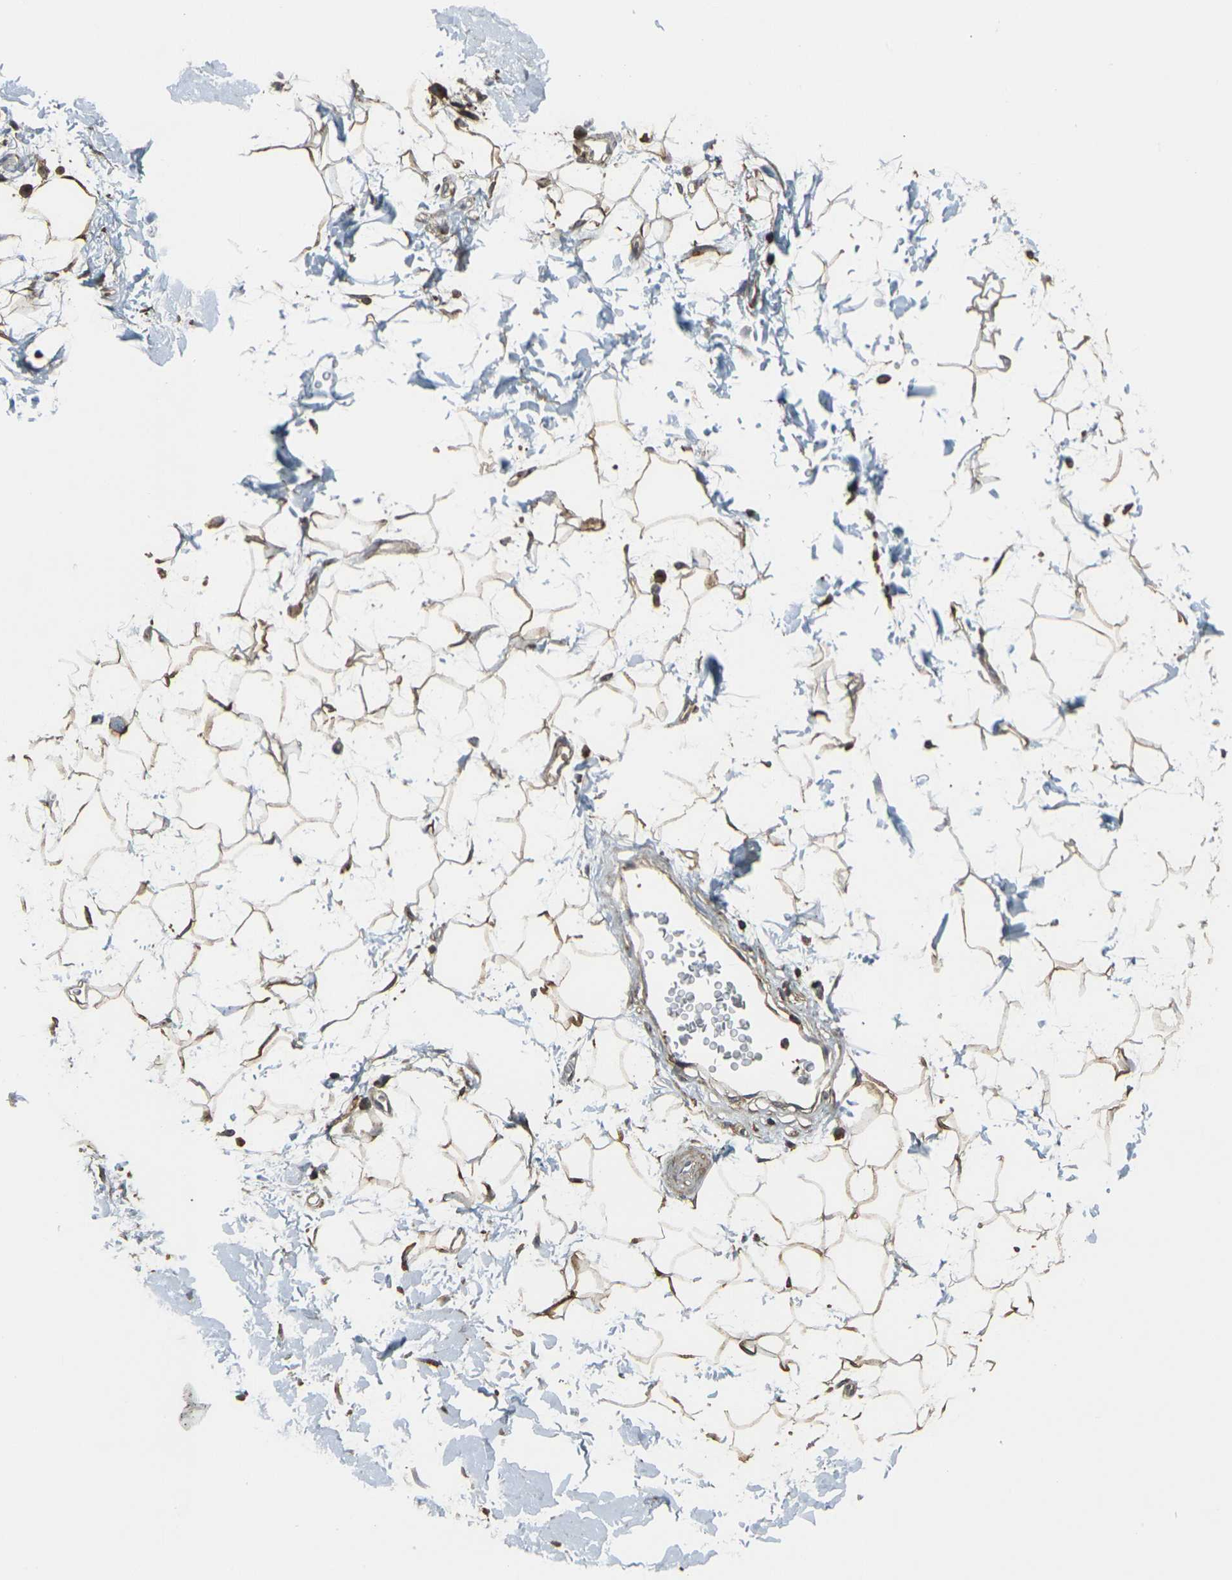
{"staining": {"intensity": "moderate", "quantity": ">75%", "location": "cytoplasmic/membranous"}, "tissue": "adipose tissue", "cell_type": "Adipocytes", "image_type": "normal", "snomed": [{"axis": "morphology", "description": "Normal tissue, NOS"}, {"axis": "topography", "description": "Soft tissue"}], "caption": "Immunohistochemistry (IHC) micrograph of unremarkable human adipose tissue stained for a protein (brown), which reveals medium levels of moderate cytoplasmic/membranous positivity in approximately >75% of adipocytes.", "gene": "PRKACB", "patient": {"sex": "male", "age": 72}}